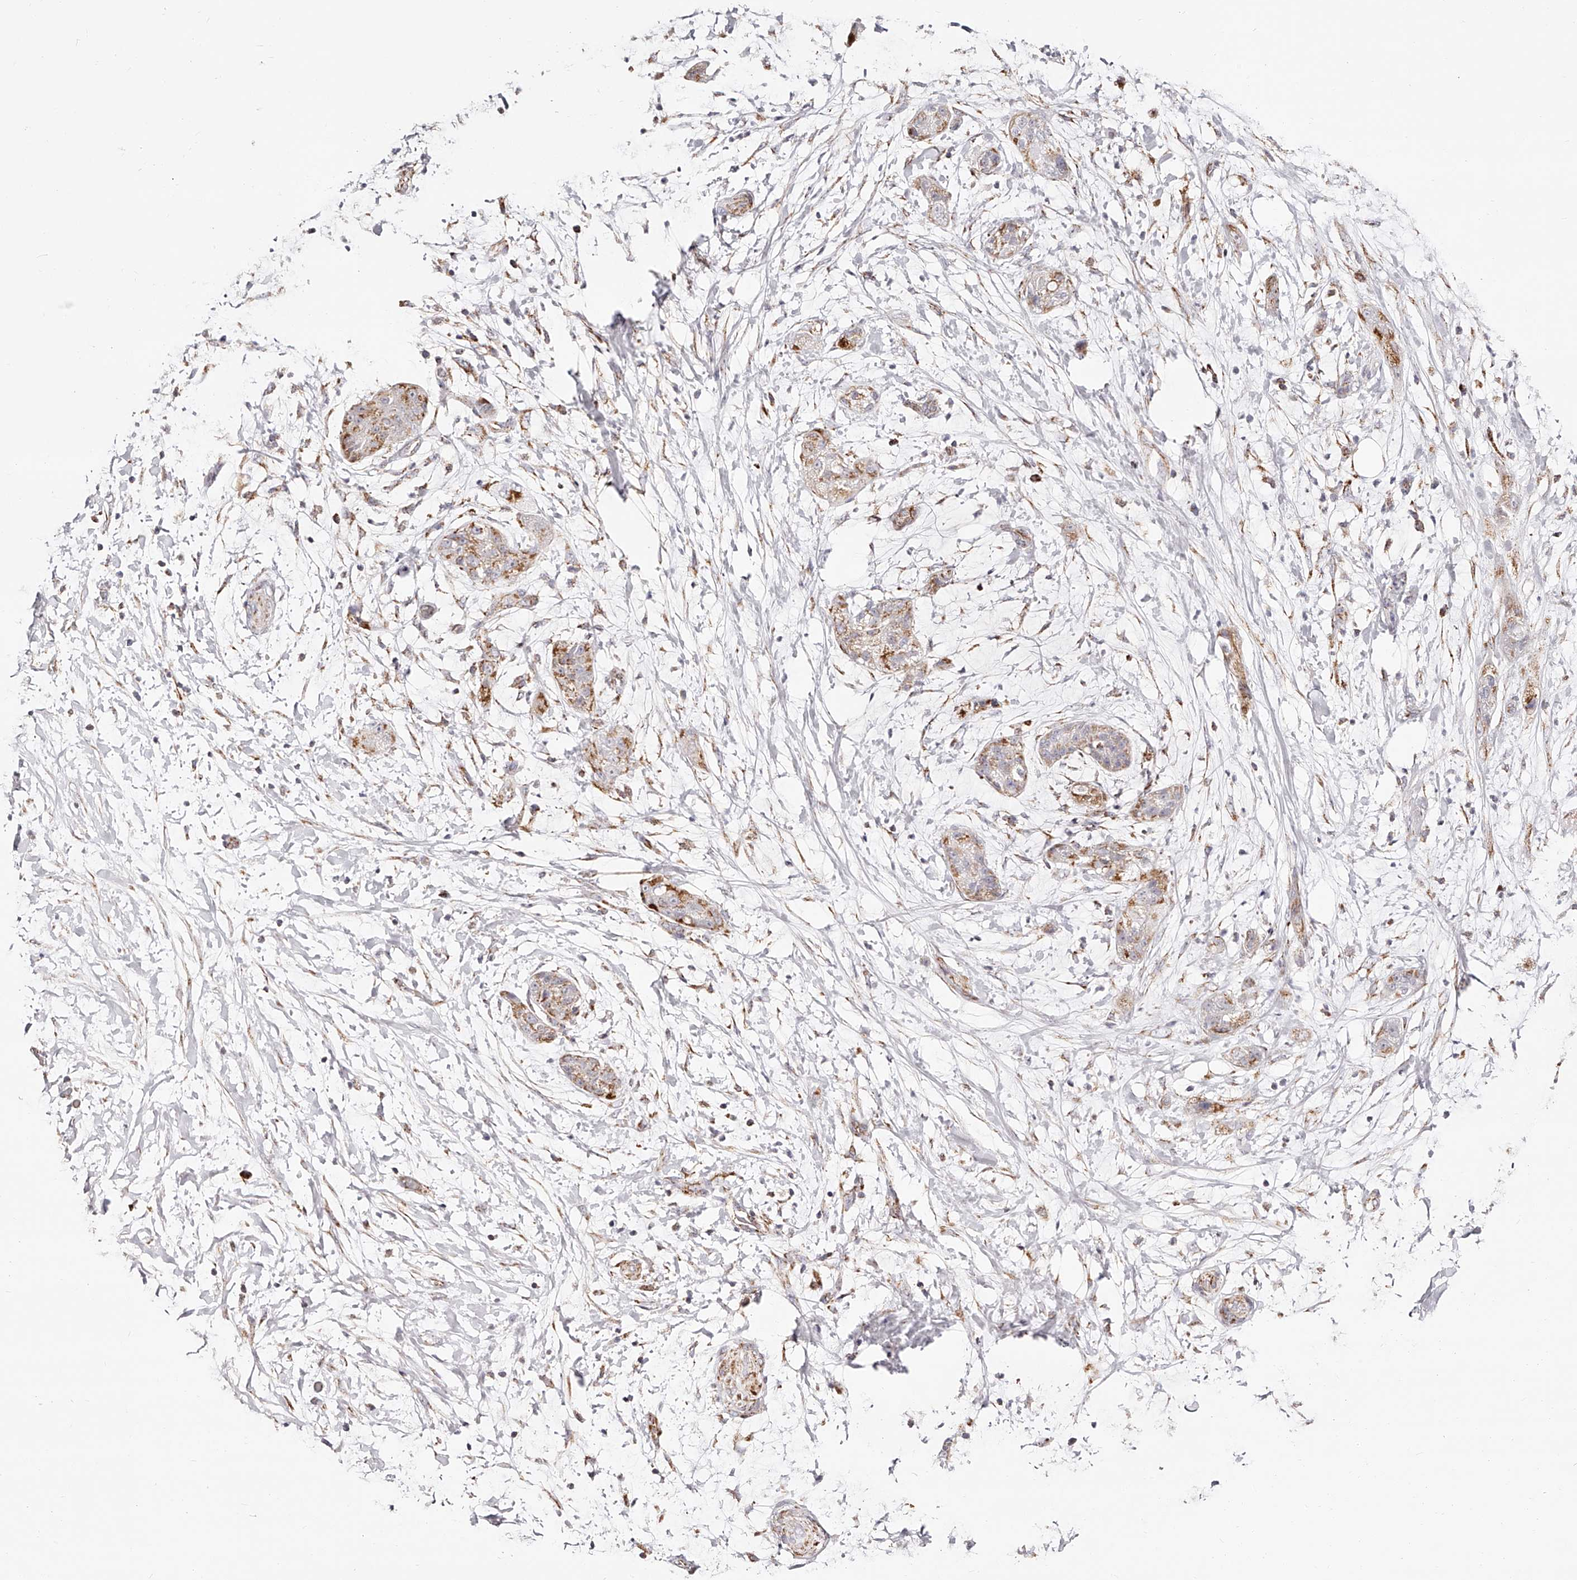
{"staining": {"intensity": "moderate", "quantity": "25%-75%", "location": "cytoplasmic/membranous"}, "tissue": "pancreatic cancer", "cell_type": "Tumor cells", "image_type": "cancer", "snomed": [{"axis": "morphology", "description": "Adenocarcinoma, NOS"}, {"axis": "topography", "description": "Pancreas"}], "caption": "Pancreatic adenocarcinoma stained for a protein (brown) reveals moderate cytoplasmic/membranous positive staining in about 25%-75% of tumor cells.", "gene": "NDUFV3", "patient": {"sex": "female", "age": 78}}